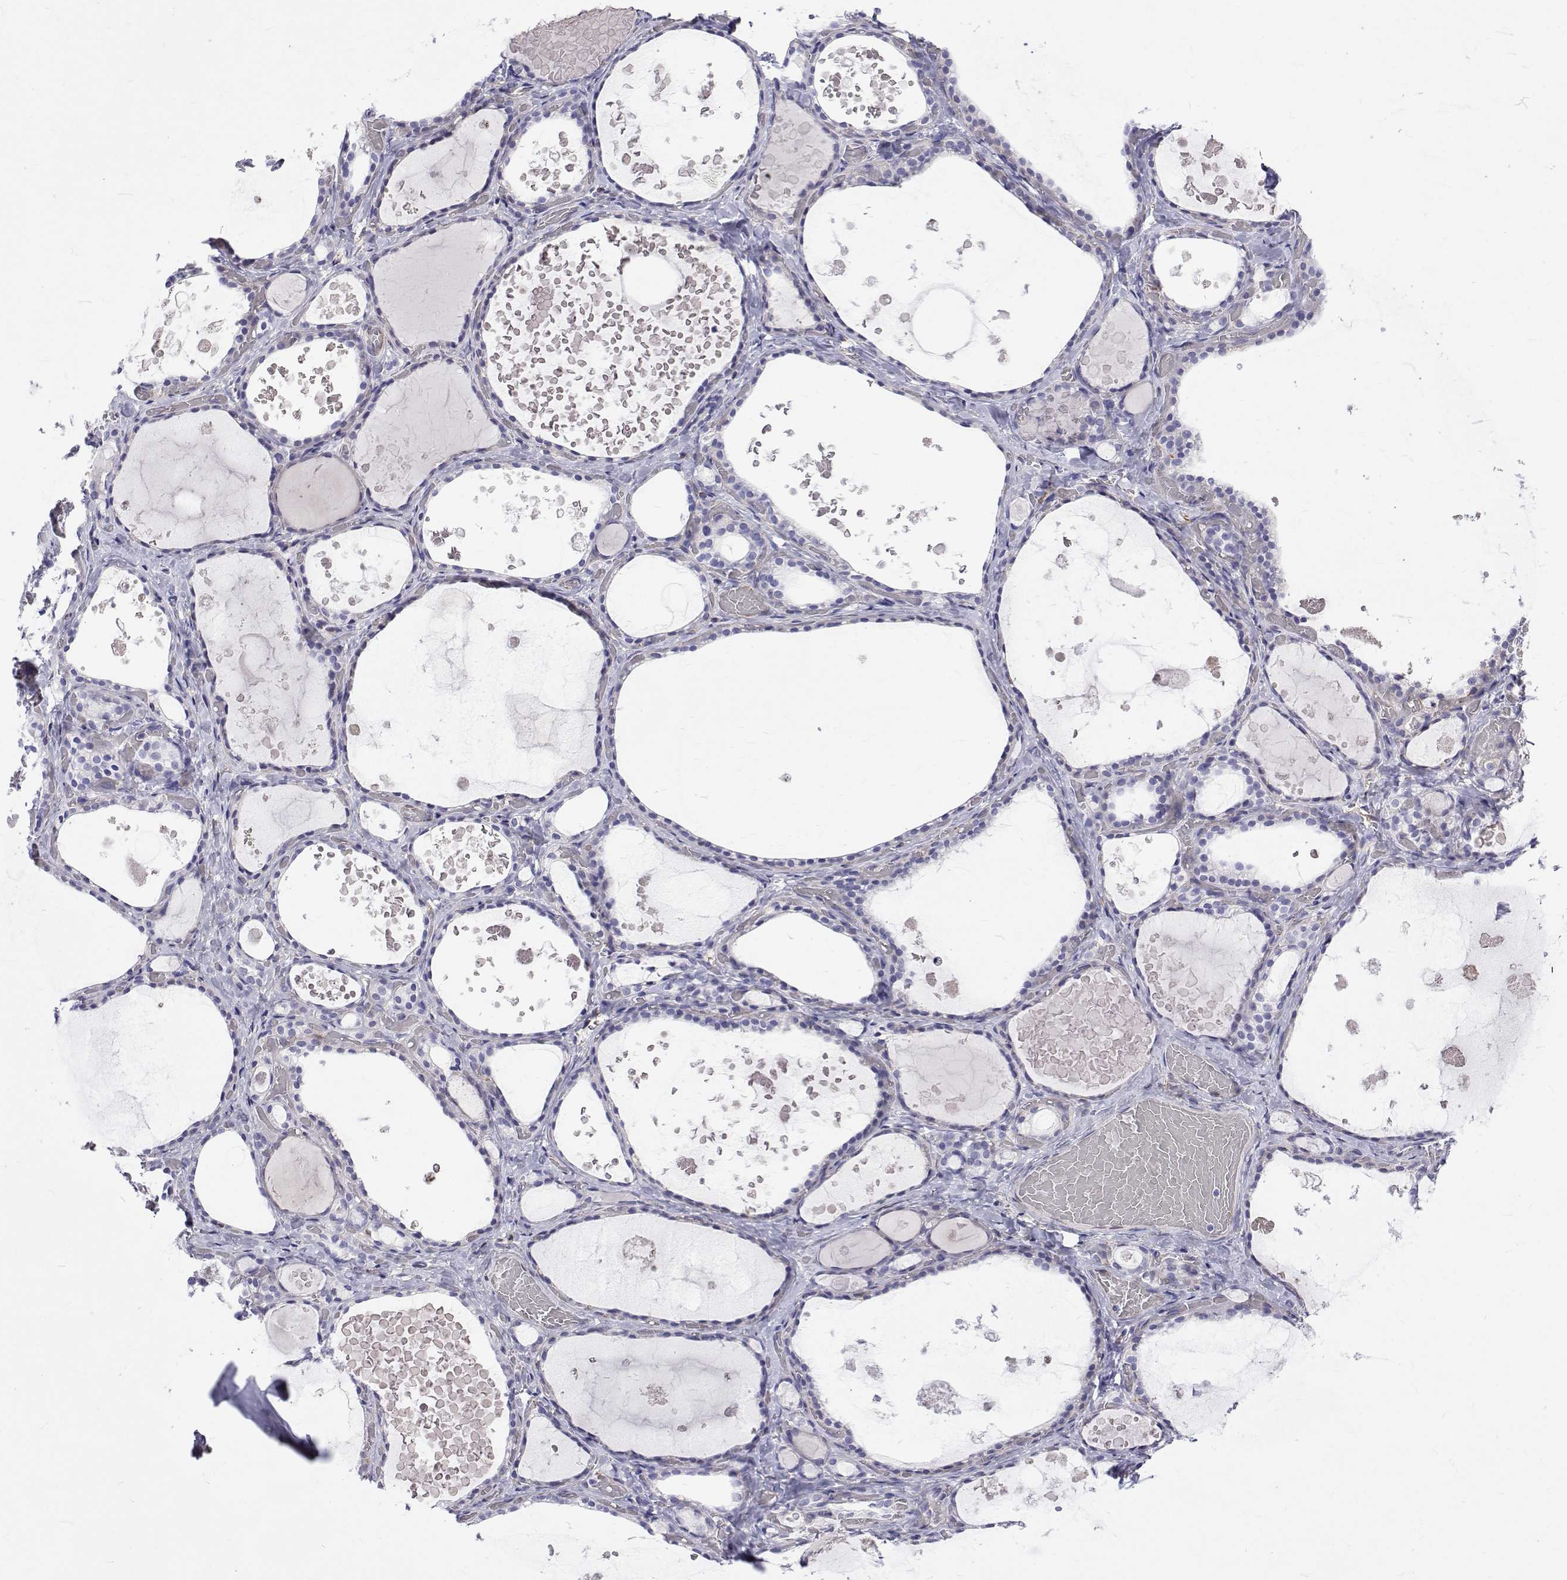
{"staining": {"intensity": "negative", "quantity": "none", "location": "none"}, "tissue": "thyroid gland", "cell_type": "Glandular cells", "image_type": "normal", "snomed": [{"axis": "morphology", "description": "Normal tissue, NOS"}, {"axis": "topography", "description": "Thyroid gland"}], "caption": "A micrograph of human thyroid gland is negative for staining in glandular cells. The staining is performed using DAB (3,3'-diaminobenzidine) brown chromogen with nuclei counter-stained in using hematoxylin.", "gene": "OPRPN", "patient": {"sex": "female", "age": 56}}